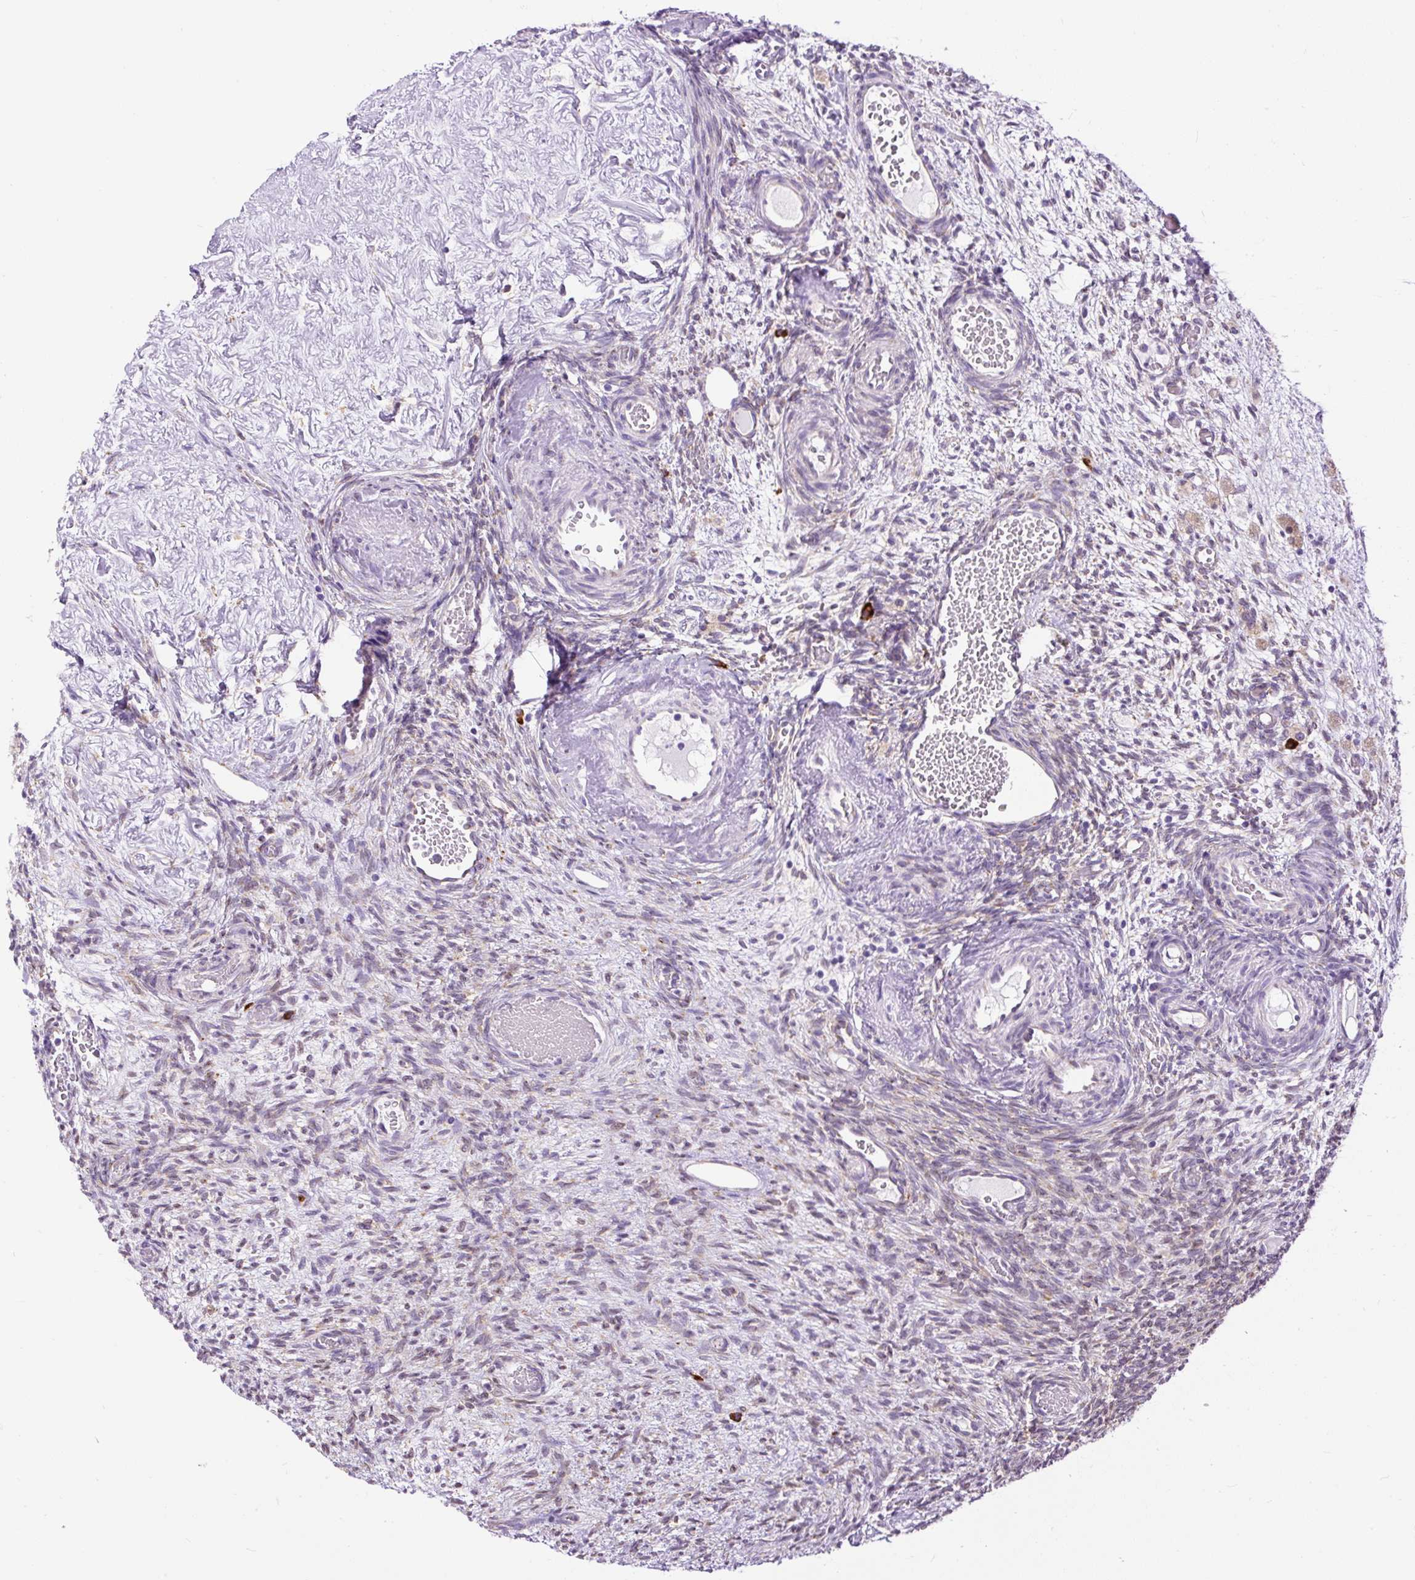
{"staining": {"intensity": "moderate", "quantity": "25%-75%", "location": "cytoplasmic/membranous"}, "tissue": "ovary", "cell_type": "Follicle cells", "image_type": "normal", "snomed": [{"axis": "morphology", "description": "Normal tissue, NOS"}, {"axis": "topography", "description": "Ovary"}], "caption": "Protein expression analysis of benign ovary reveals moderate cytoplasmic/membranous expression in about 25%-75% of follicle cells.", "gene": "DDOST", "patient": {"sex": "female", "age": 67}}